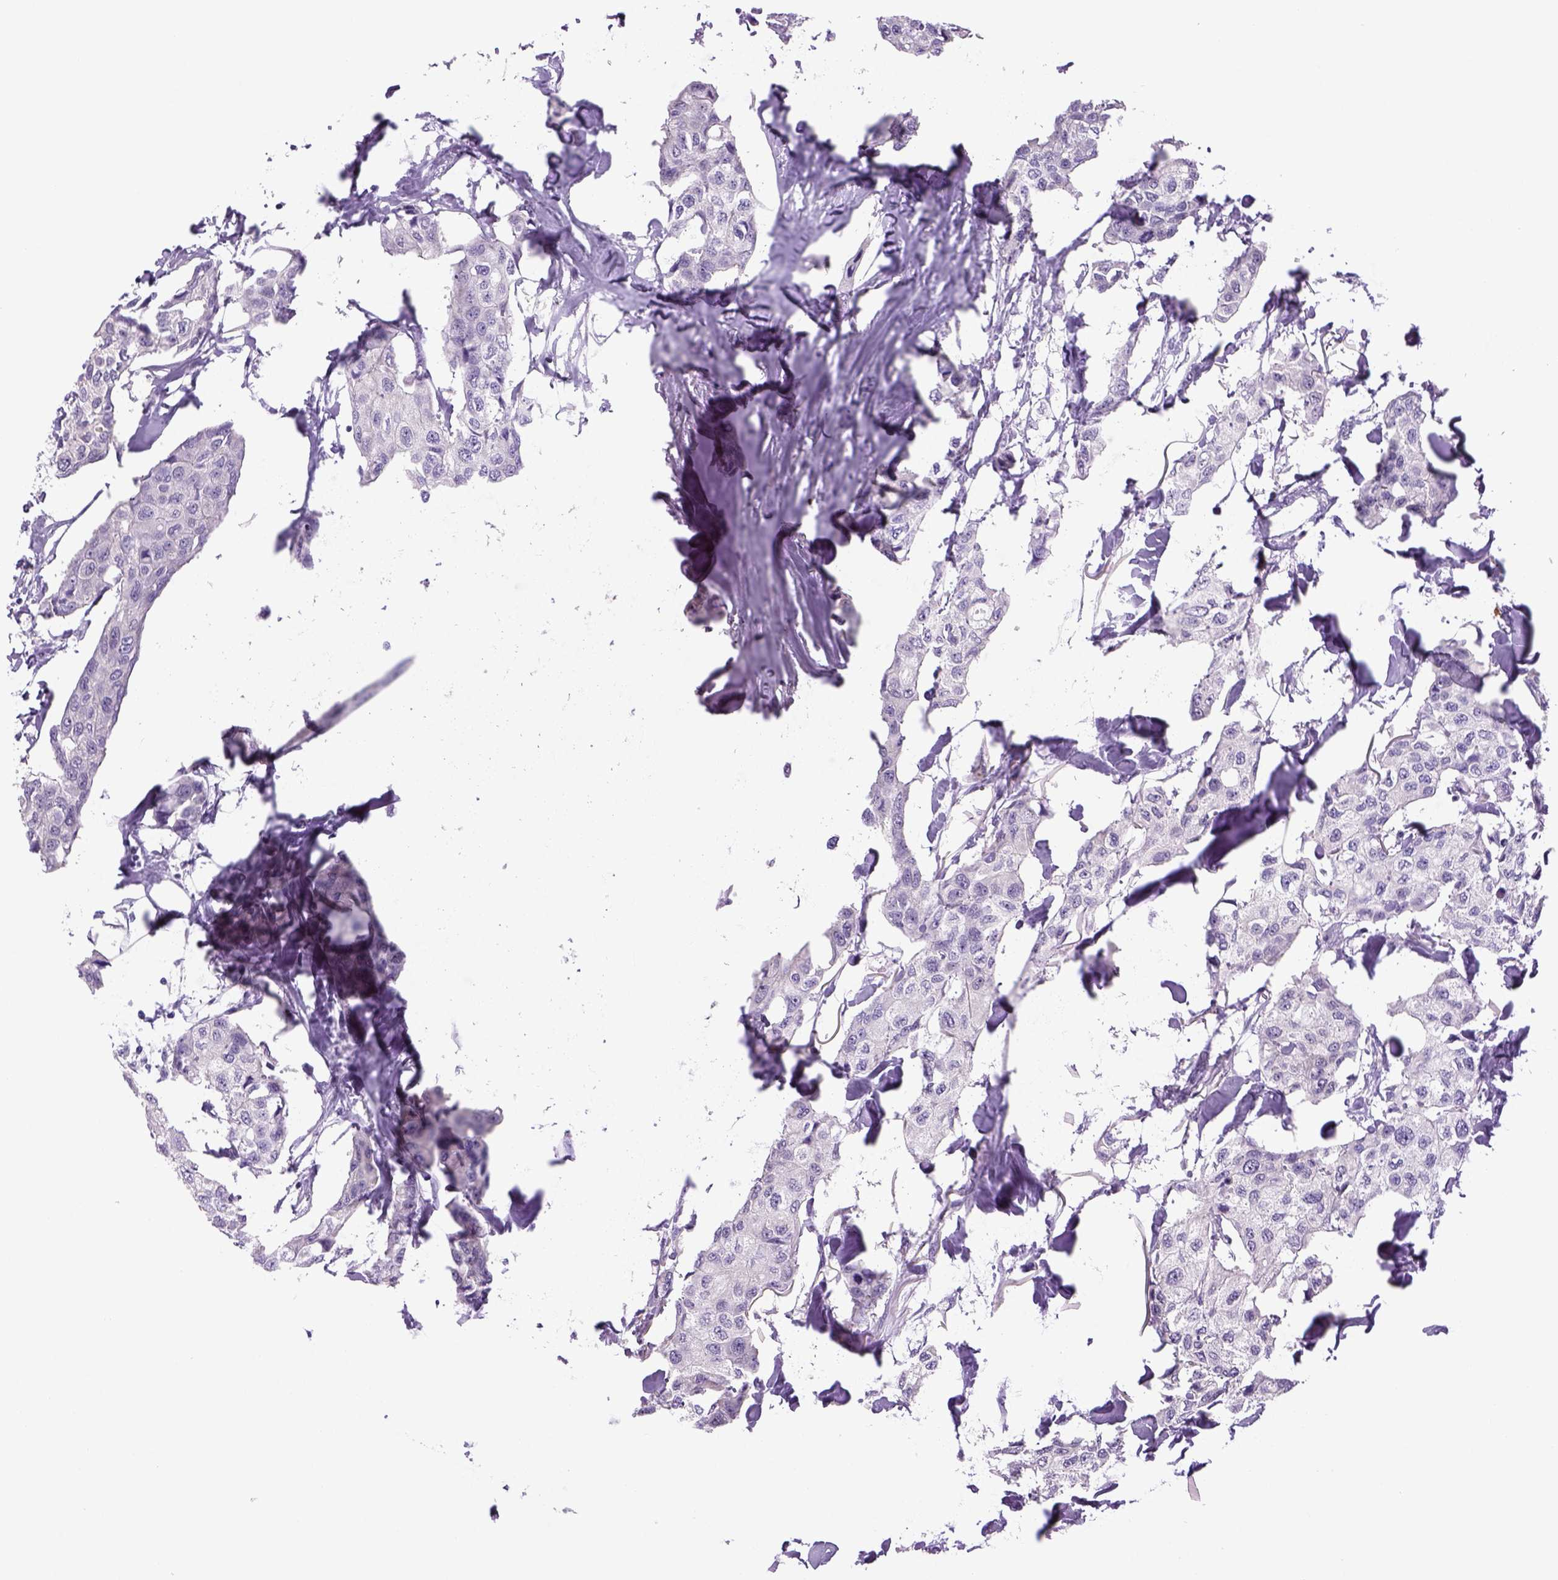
{"staining": {"intensity": "negative", "quantity": "none", "location": "none"}, "tissue": "breast cancer", "cell_type": "Tumor cells", "image_type": "cancer", "snomed": [{"axis": "morphology", "description": "Duct carcinoma"}, {"axis": "topography", "description": "Breast"}], "caption": "Protein analysis of breast cancer exhibits no significant expression in tumor cells.", "gene": "DBH", "patient": {"sex": "female", "age": 80}}